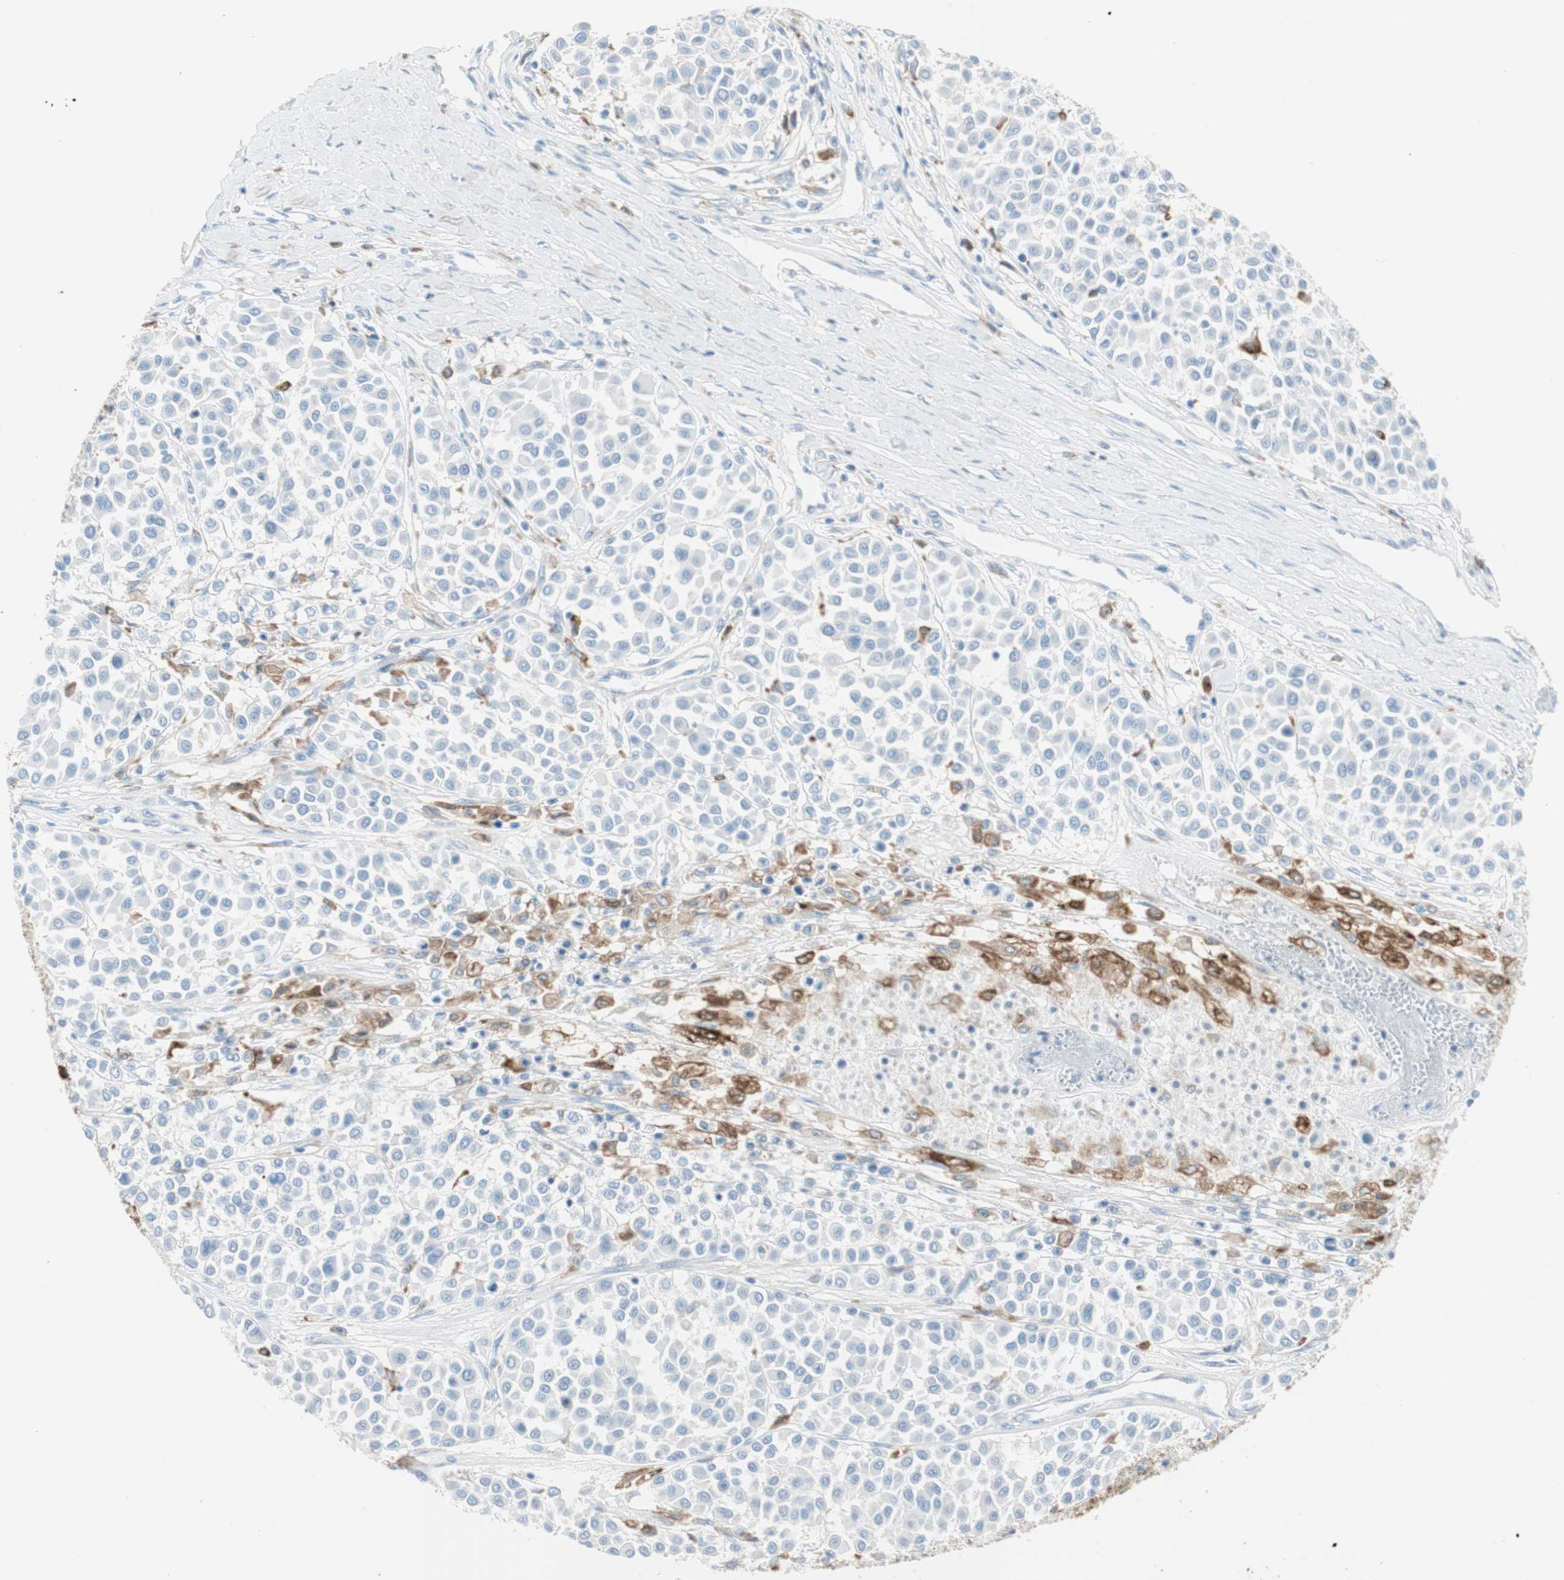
{"staining": {"intensity": "negative", "quantity": "none", "location": "none"}, "tissue": "melanoma", "cell_type": "Tumor cells", "image_type": "cancer", "snomed": [{"axis": "morphology", "description": "Malignant melanoma, Metastatic site"}, {"axis": "topography", "description": "Soft tissue"}], "caption": "This is an immunohistochemistry histopathology image of human malignant melanoma (metastatic site). There is no positivity in tumor cells.", "gene": "GLUL", "patient": {"sex": "male", "age": 41}}